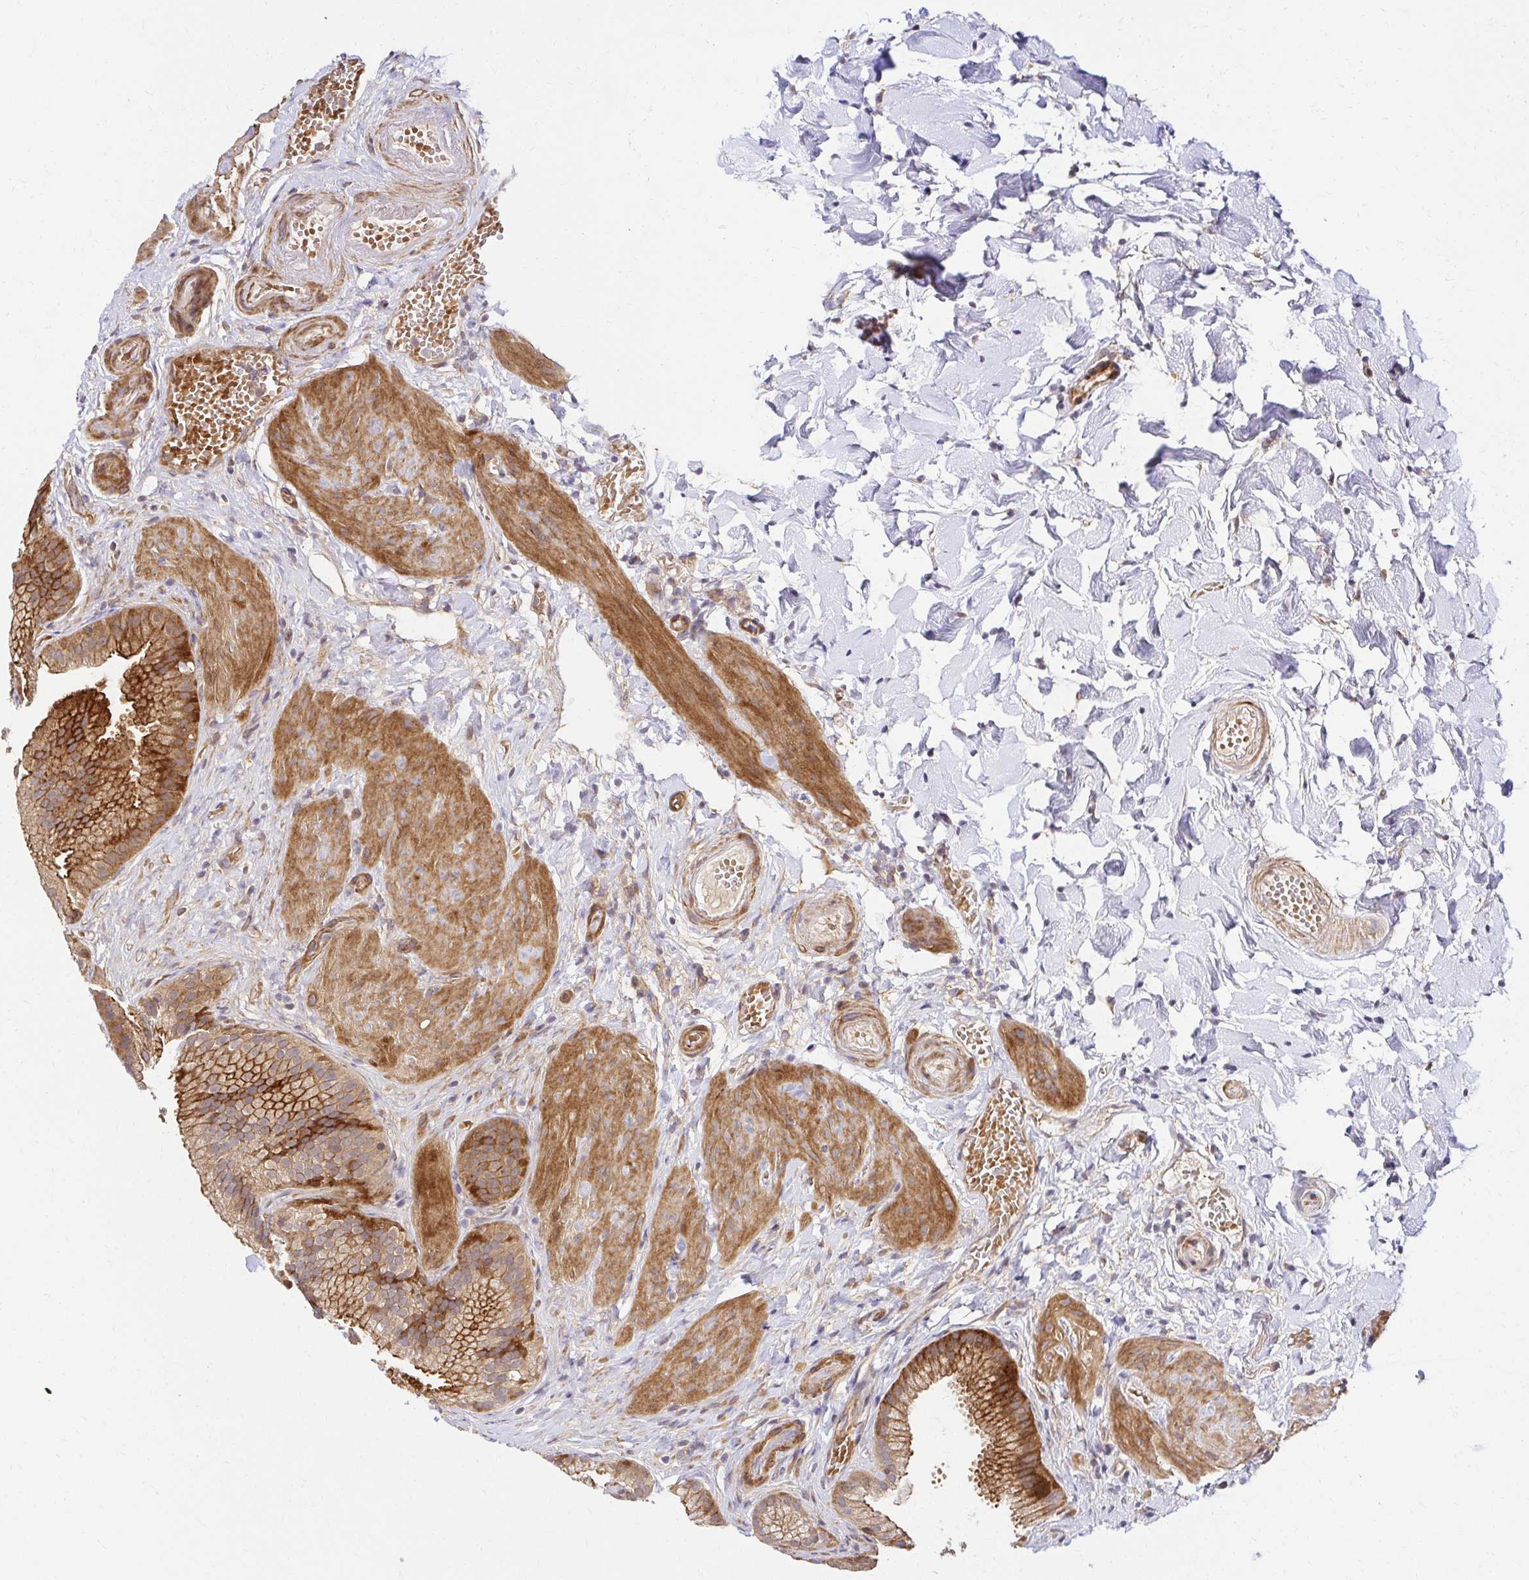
{"staining": {"intensity": "moderate", "quantity": ">75%", "location": "cytoplasmic/membranous"}, "tissue": "gallbladder", "cell_type": "Glandular cells", "image_type": "normal", "snomed": [{"axis": "morphology", "description": "Normal tissue, NOS"}, {"axis": "topography", "description": "Gallbladder"}], "caption": "A high-resolution micrograph shows IHC staining of normal gallbladder, which shows moderate cytoplasmic/membranous staining in approximately >75% of glandular cells.", "gene": "PSMA4", "patient": {"sex": "female", "age": 63}}